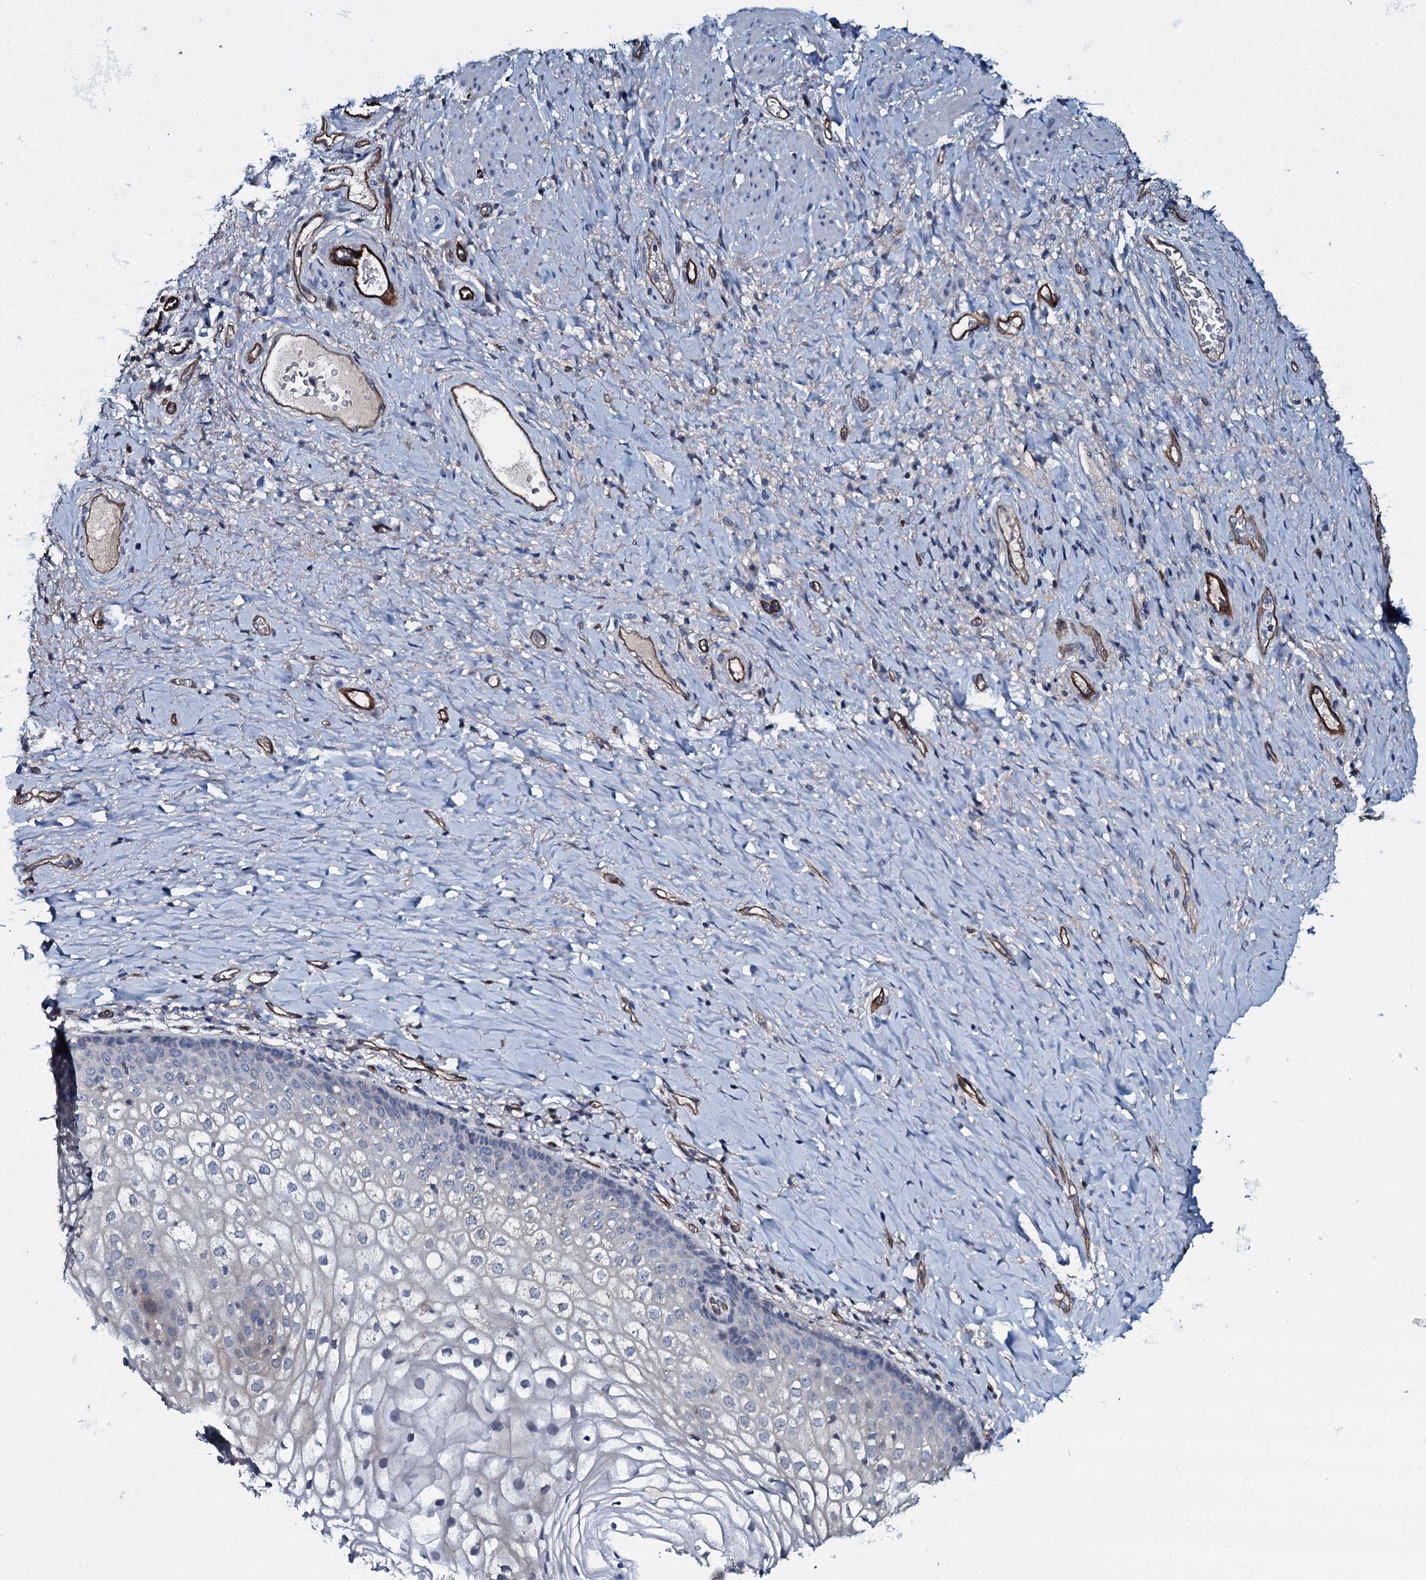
{"staining": {"intensity": "negative", "quantity": "none", "location": "none"}, "tissue": "vagina", "cell_type": "Squamous epithelial cells", "image_type": "normal", "snomed": [{"axis": "morphology", "description": "Normal tissue, NOS"}, {"axis": "topography", "description": "Vagina"}], "caption": "This micrograph is of unremarkable vagina stained with IHC to label a protein in brown with the nuclei are counter-stained blue. There is no expression in squamous epithelial cells.", "gene": "CLEC14A", "patient": {"sex": "female", "age": 60}}